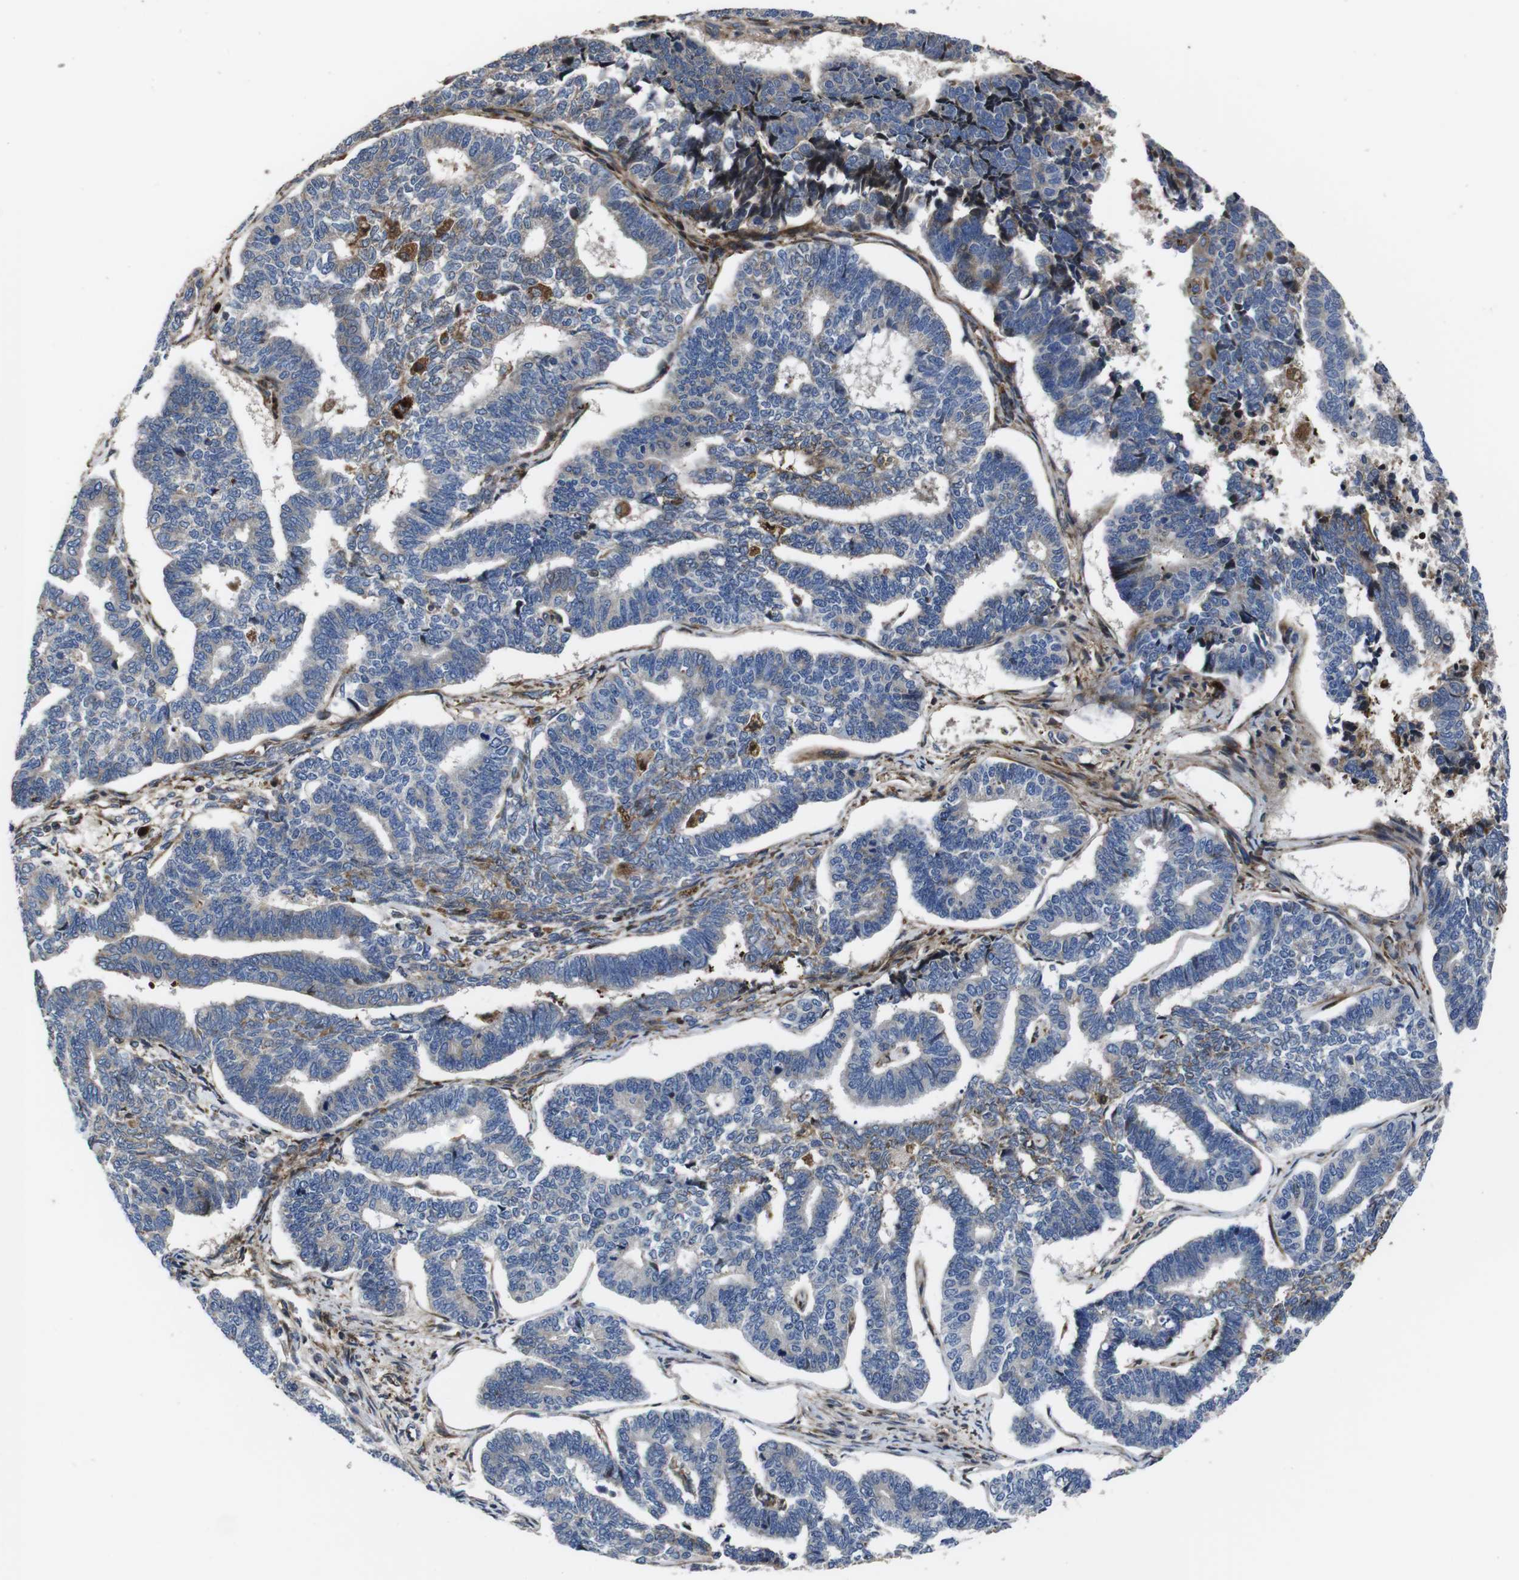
{"staining": {"intensity": "weak", "quantity": "25%-75%", "location": "cytoplasmic/membranous"}, "tissue": "endometrial cancer", "cell_type": "Tumor cells", "image_type": "cancer", "snomed": [{"axis": "morphology", "description": "Adenocarcinoma, NOS"}, {"axis": "topography", "description": "Endometrium"}], "caption": "Endometrial cancer (adenocarcinoma) tissue shows weak cytoplasmic/membranous expression in approximately 25%-75% of tumor cells", "gene": "SMYD3", "patient": {"sex": "female", "age": 70}}